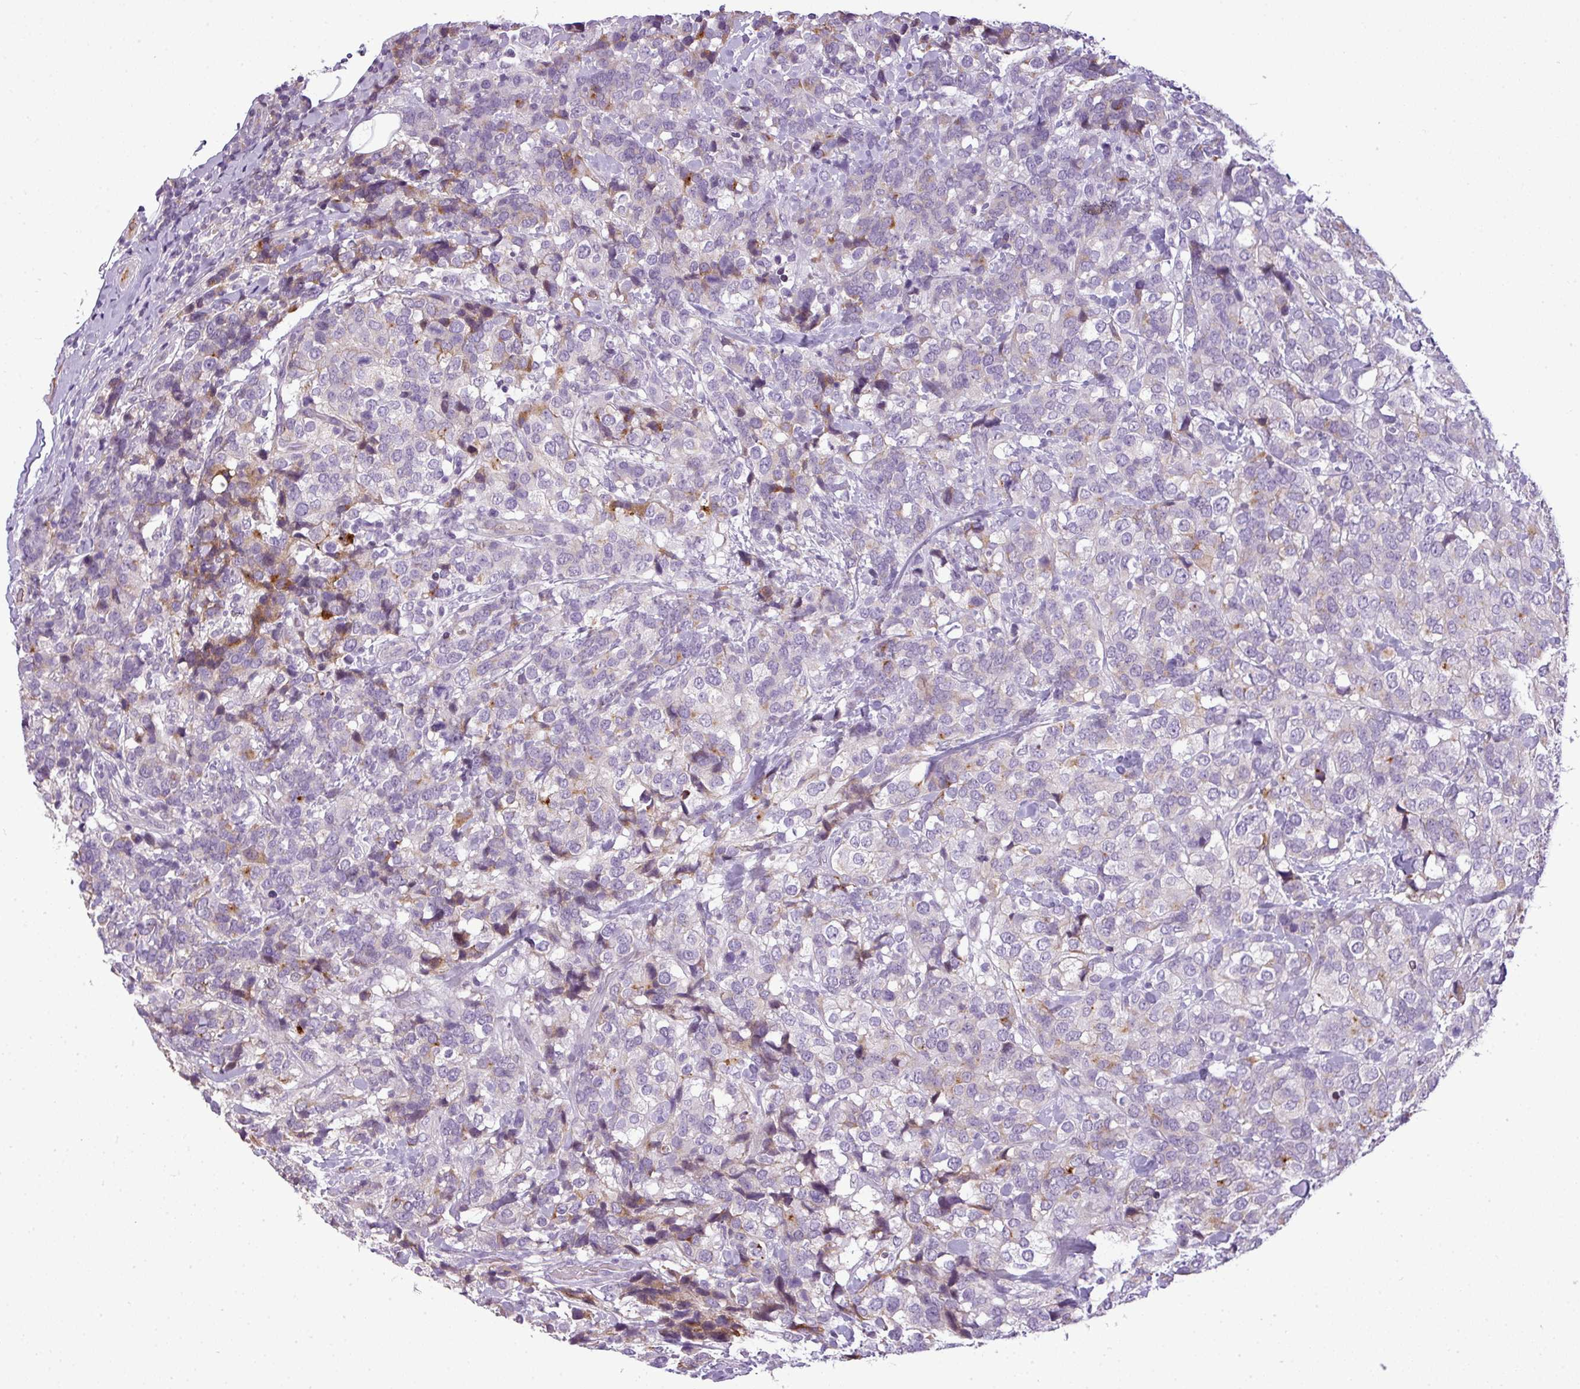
{"staining": {"intensity": "moderate", "quantity": "<25%", "location": "cytoplasmic/membranous"}, "tissue": "breast cancer", "cell_type": "Tumor cells", "image_type": "cancer", "snomed": [{"axis": "morphology", "description": "Lobular carcinoma"}, {"axis": "topography", "description": "Breast"}], "caption": "Tumor cells display low levels of moderate cytoplasmic/membranous staining in approximately <25% of cells in breast lobular carcinoma.", "gene": "C4B", "patient": {"sex": "female", "age": 59}}